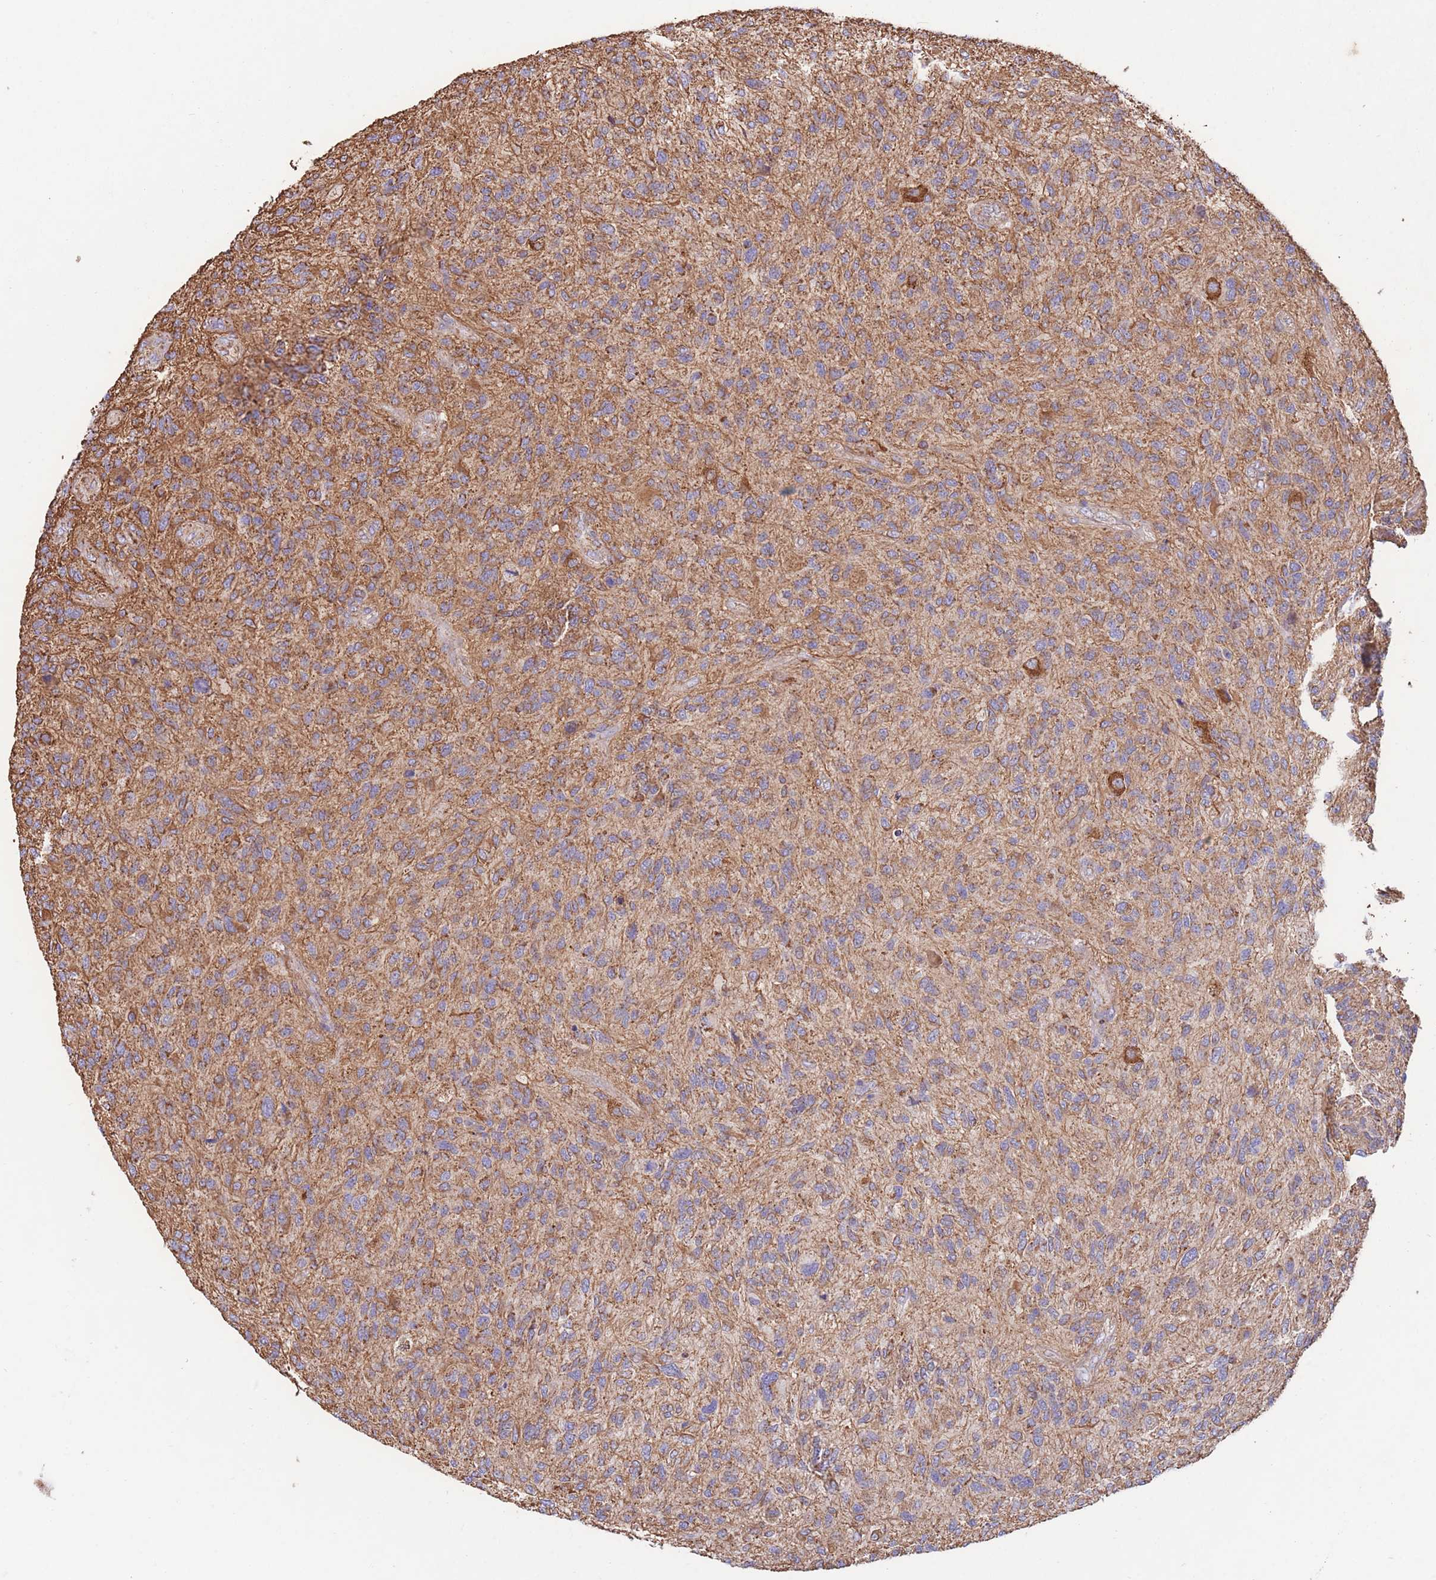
{"staining": {"intensity": "moderate", "quantity": ">75%", "location": "cytoplasmic/membranous"}, "tissue": "glioma", "cell_type": "Tumor cells", "image_type": "cancer", "snomed": [{"axis": "morphology", "description": "Glioma, malignant, High grade"}, {"axis": "topography", "description": "Brain"}], "caption": "Protein analysis of glioma tissue reveals moderate cytoplasmic/membranous expression in approximately >75% of tumor cells.", "gene": "FKBP8", "patient": {"sex": "male", "age": 47}}